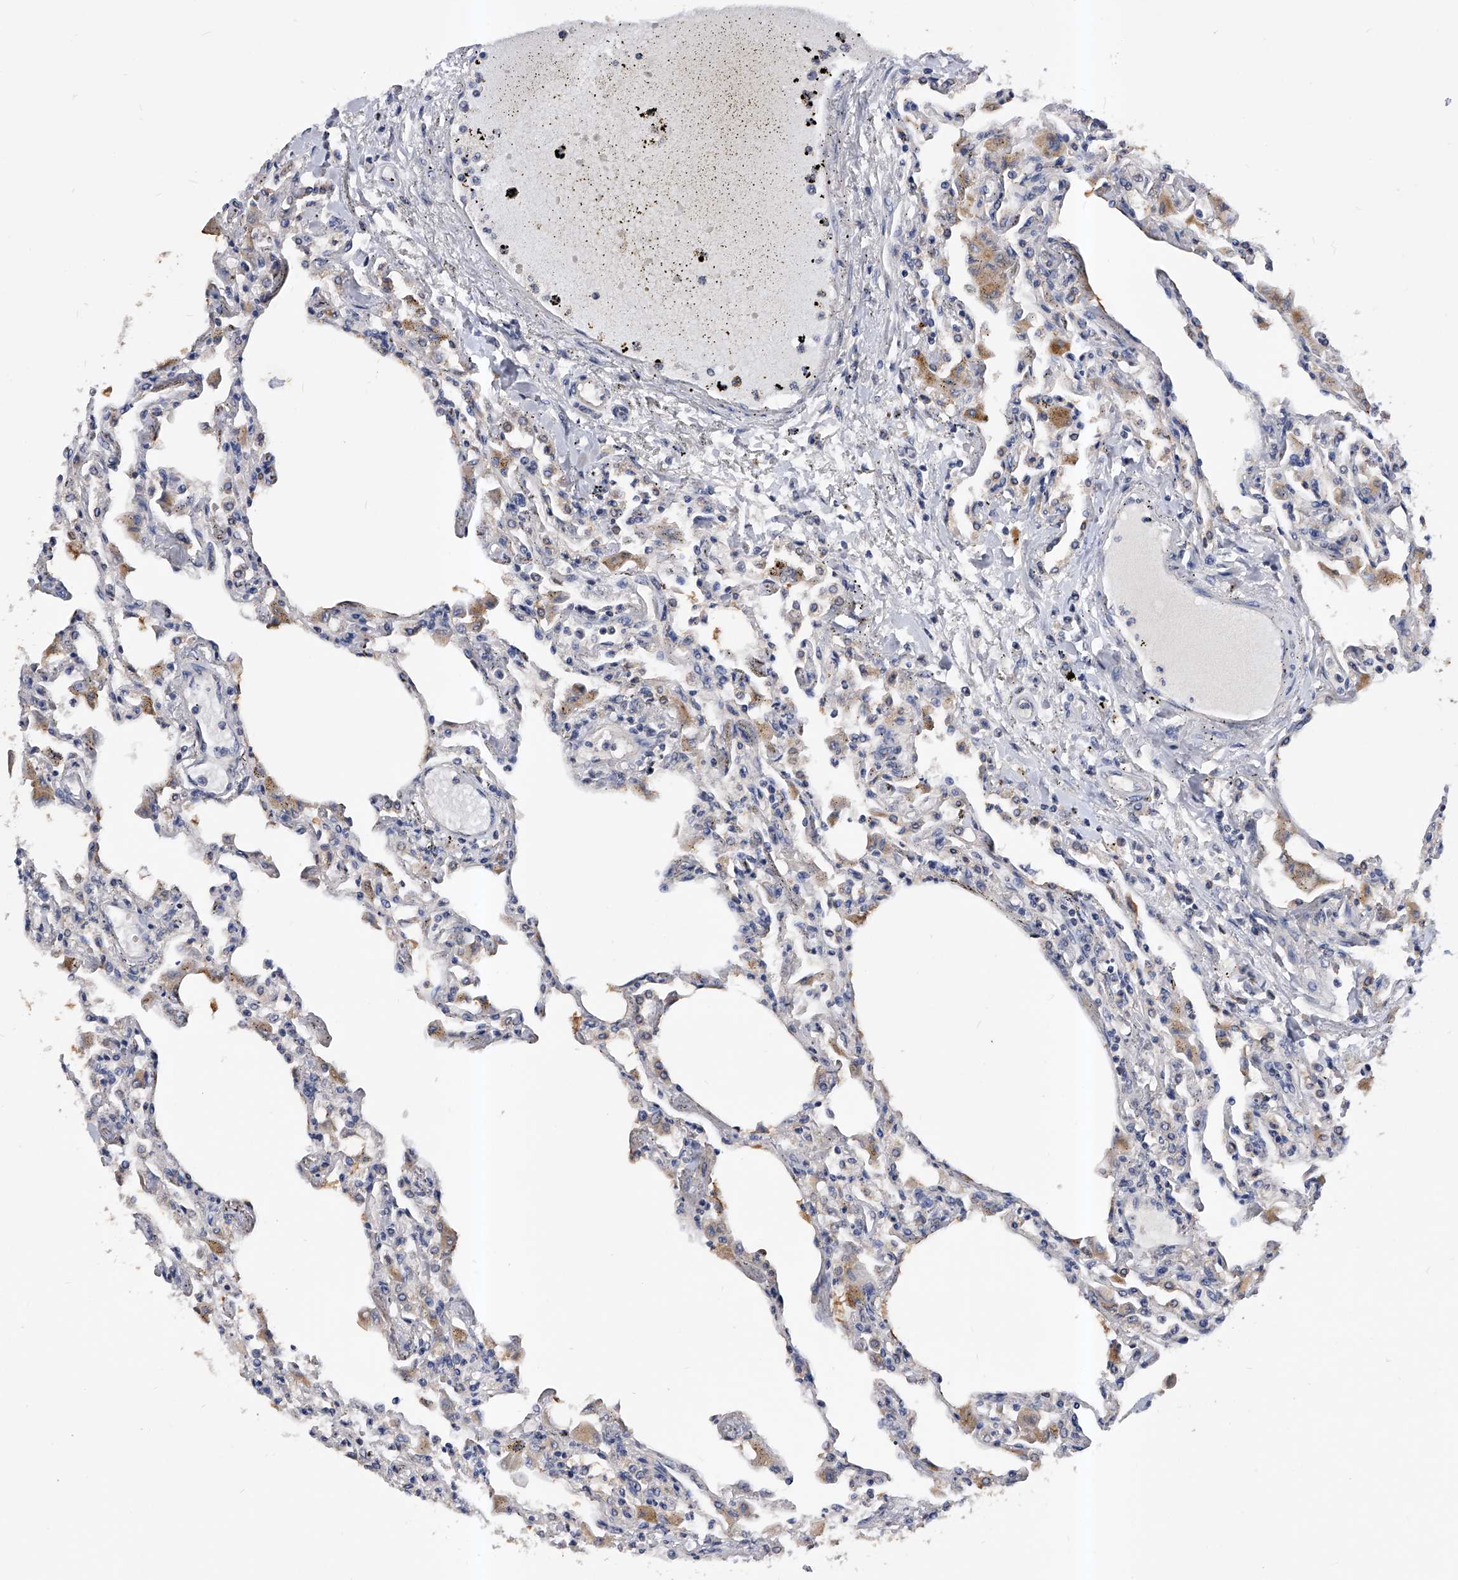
{"staining": {"intensity": "weak", "quantity": "<25%", "location": "cytoplasmic/membranous"}, "tissue": "lung", "cell_type": "Alveolar cells", "image_type": "normal", "snomed": [{"axis": "morphology", "description": "Normal tissue, NOS"}, {"axis": "topography", "description": "Bronchus"}, {"axis": "topography", "description": "Lung"}], "caption": "This is a image of immunohistochemistry (IHC) staining of benign lung, which shows no staining in alveolar cells. The staining is performed using DAB brown chromogen with nuclei counter-stained in using hematoxylin.", "gene": "ARL4C", "patient": {"sex": "female", "age": 49}}